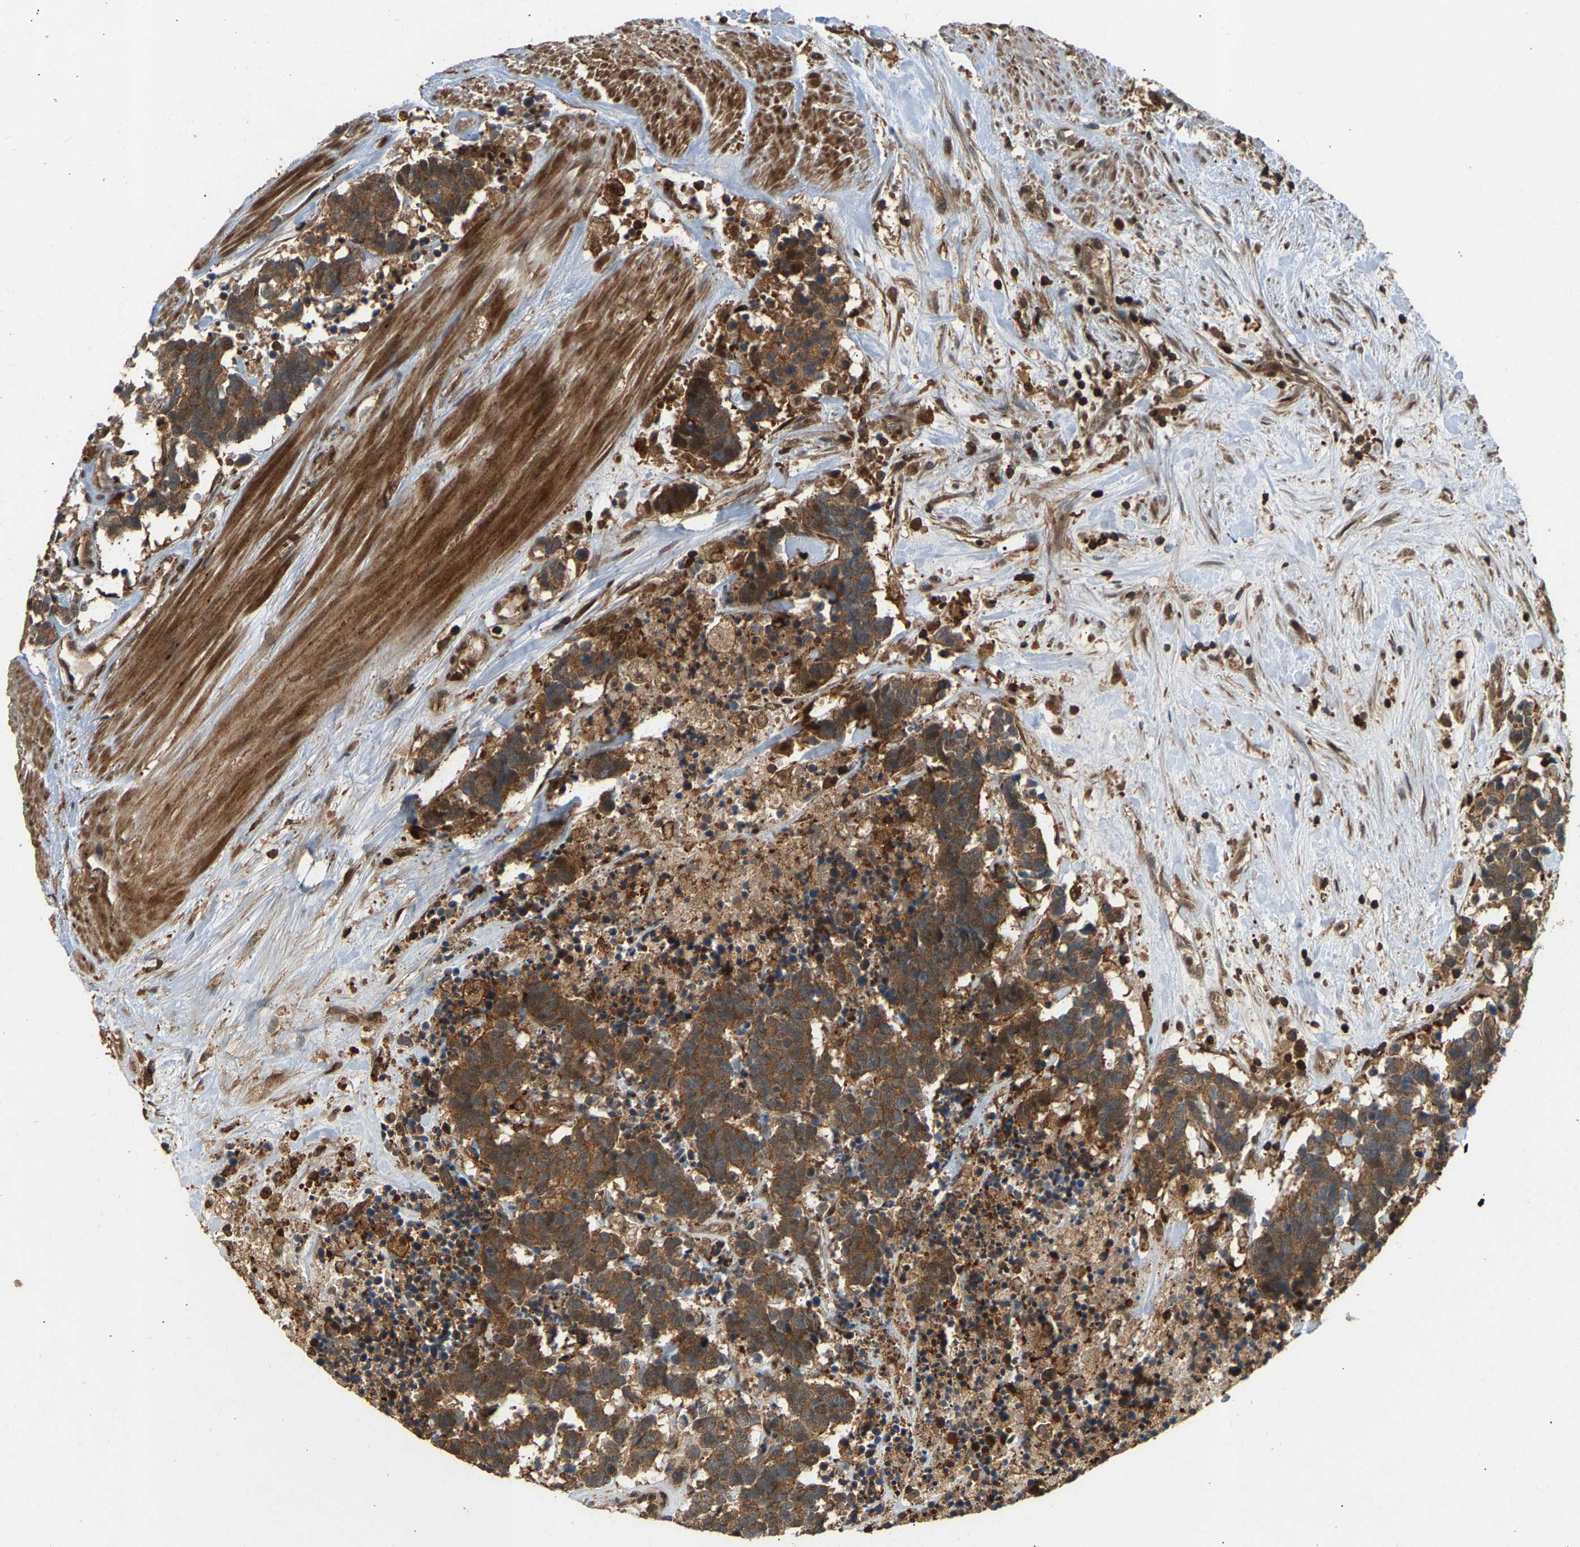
{"staining": {"intensity": "moderate", "quantity": ">75%", "location": "cytoplasmic/membranous"}, "tissue": "carcinoid", "cell_type": "Tumor cells", "image_type": "cancer", "snomed": [{"axis": "morphology", "description": "Carcinoid, malignant, NOS"}, {"axis": "topography", "description": "Pancreas"}], "caption": "A photomicrograph of human carcinoid (malignant) stained for a protein exhibits moderate cytoplasmic/membranous brown staining in tumor cells.", "gene": "GOPC", "patient": {"sex": "female", "age": 54}}